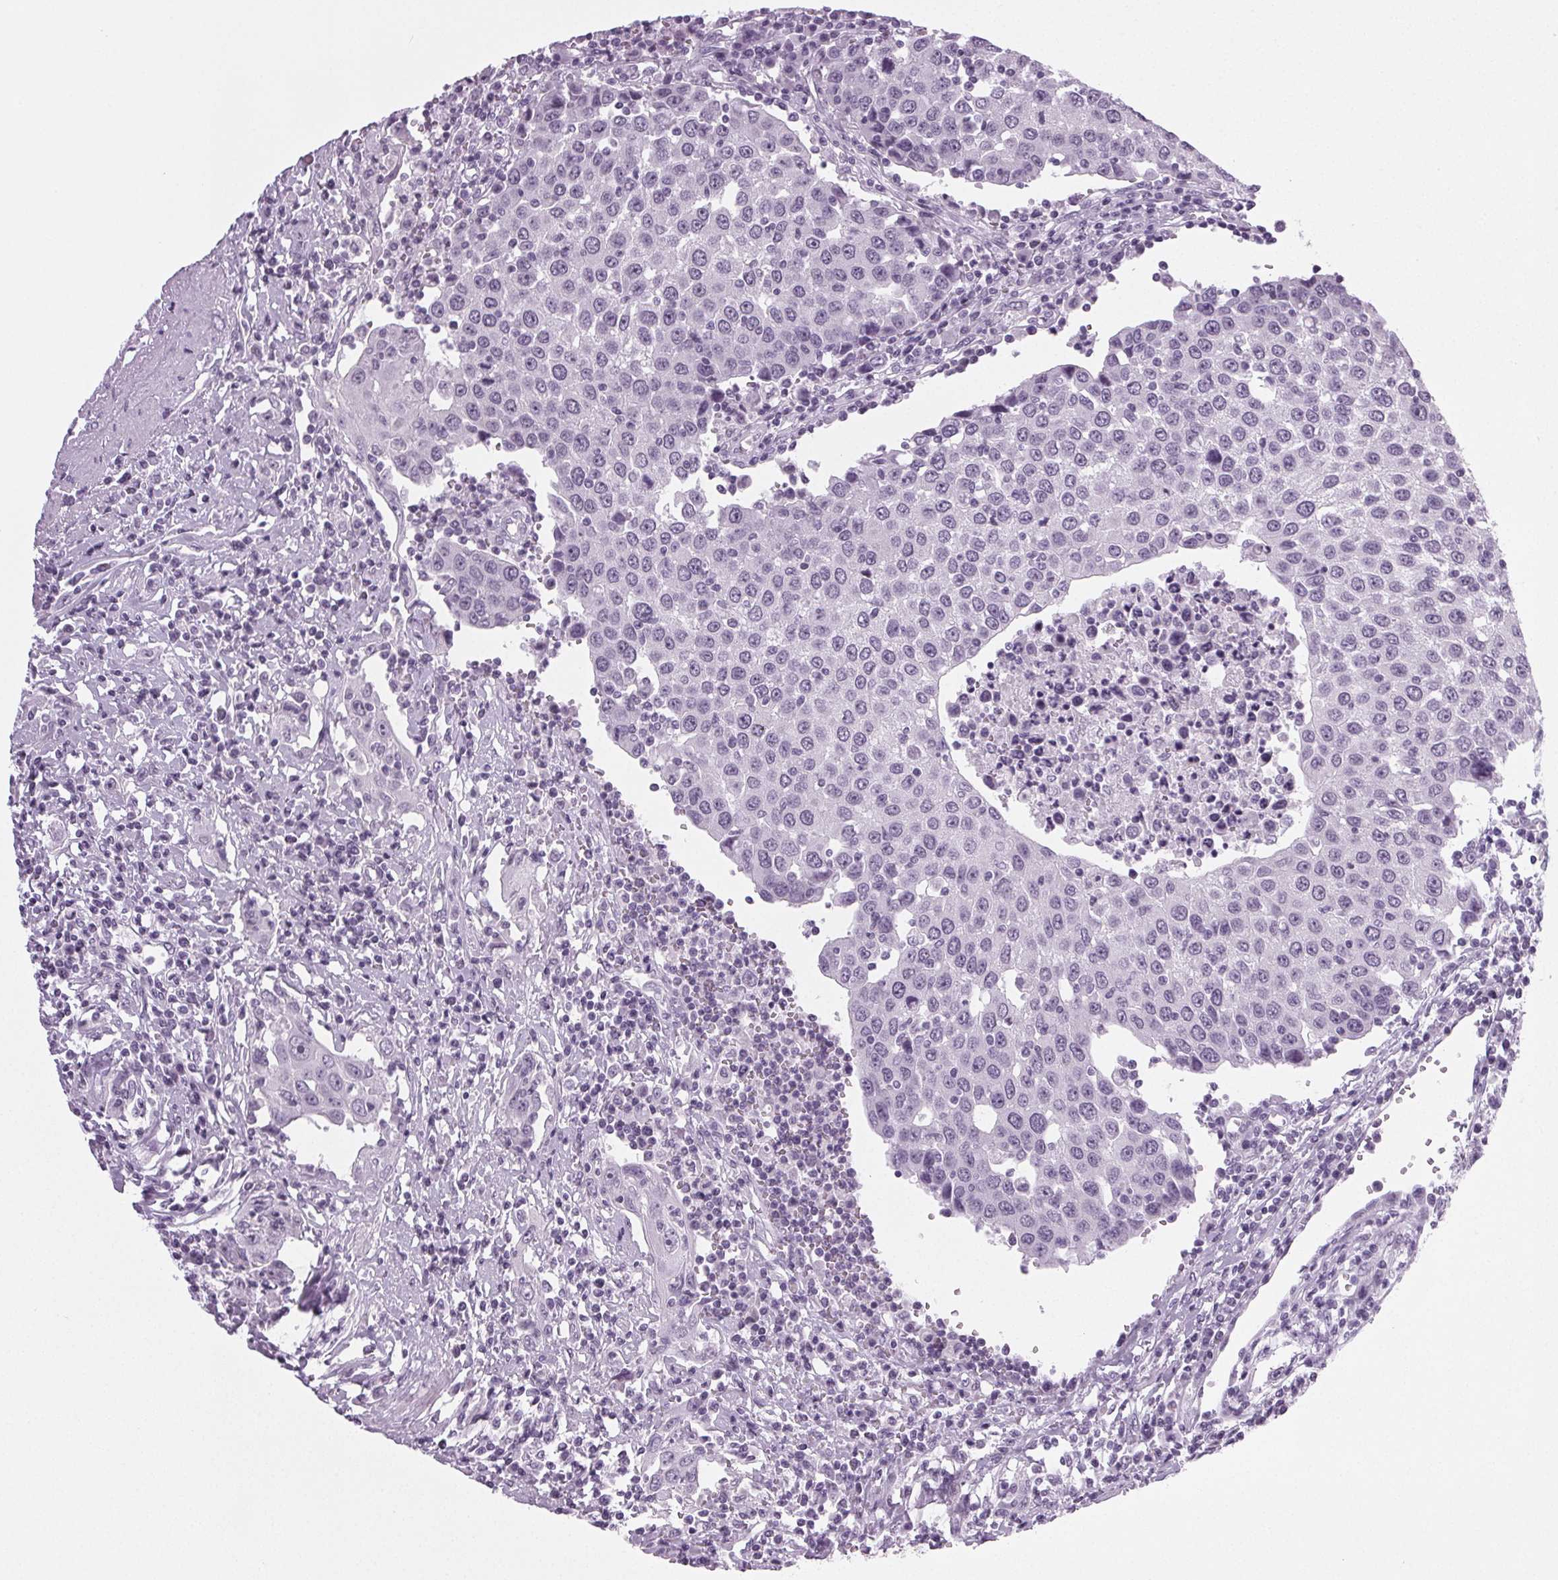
{"staining": {"intensity": "negative", "quantity": "none", "location": "none"}, "tissue": "urothelial cancer", "cell_type": "Tumor cells", "image_type": "cancer", "snomed": [{"axis": "morphology", "description": "Urothelial carcinoma, High grade"}, {"axis": "topography", "description": "Urinary bladder"}], "caption": "Human urothelial carcinoma (high-grade) stained for a protein using immunohistochemistry reveals no expression in tumor cells.", "gene": "IGF2BP1", "patient": {"sex": "female", "age": 85}}